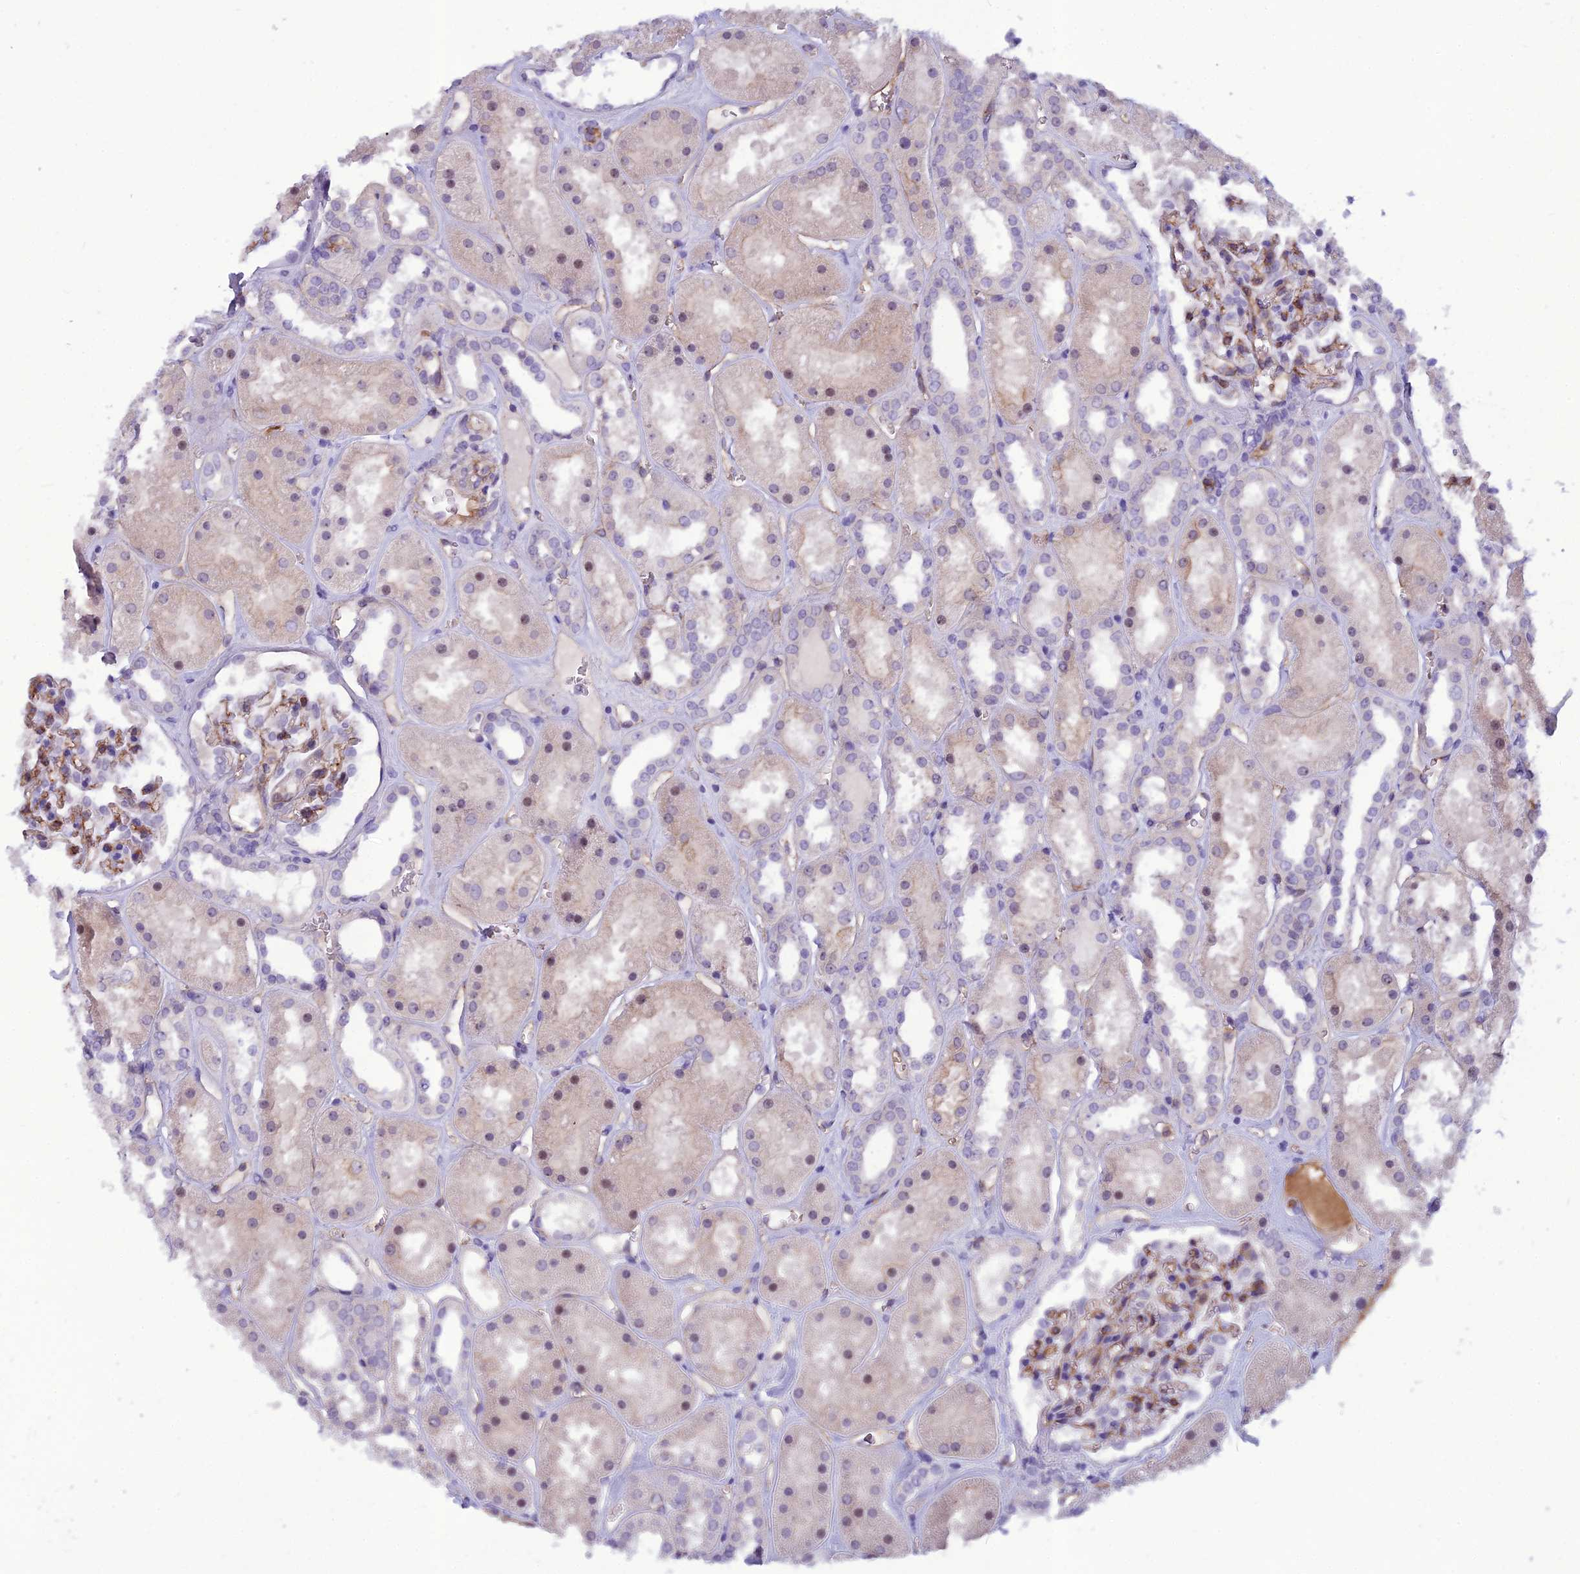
{"staining": {"intensity": "moderate", "quantity": "<25%", "location": "cytoplasmic/membranous"}, "tissue": "kidney", "cell_type": "Cells in glomeruli", "image_type": "normal", "snomed": [{"axis": "morphology", "description": "Normal tissue, NOS"}, {"axis": "topography", "description": "Kidney"}], "caption": "This micrograph exhibits benign kidney stained with immunohistochemistry (IHC) to label a protein in brown. The cytoplasmic/membranous of cells in glomeruli show moderate positivity for the protein. Nuclei are counter-stained blue.", "gene": "BBS7", "patient": {"sex": "female", "age": 41}}